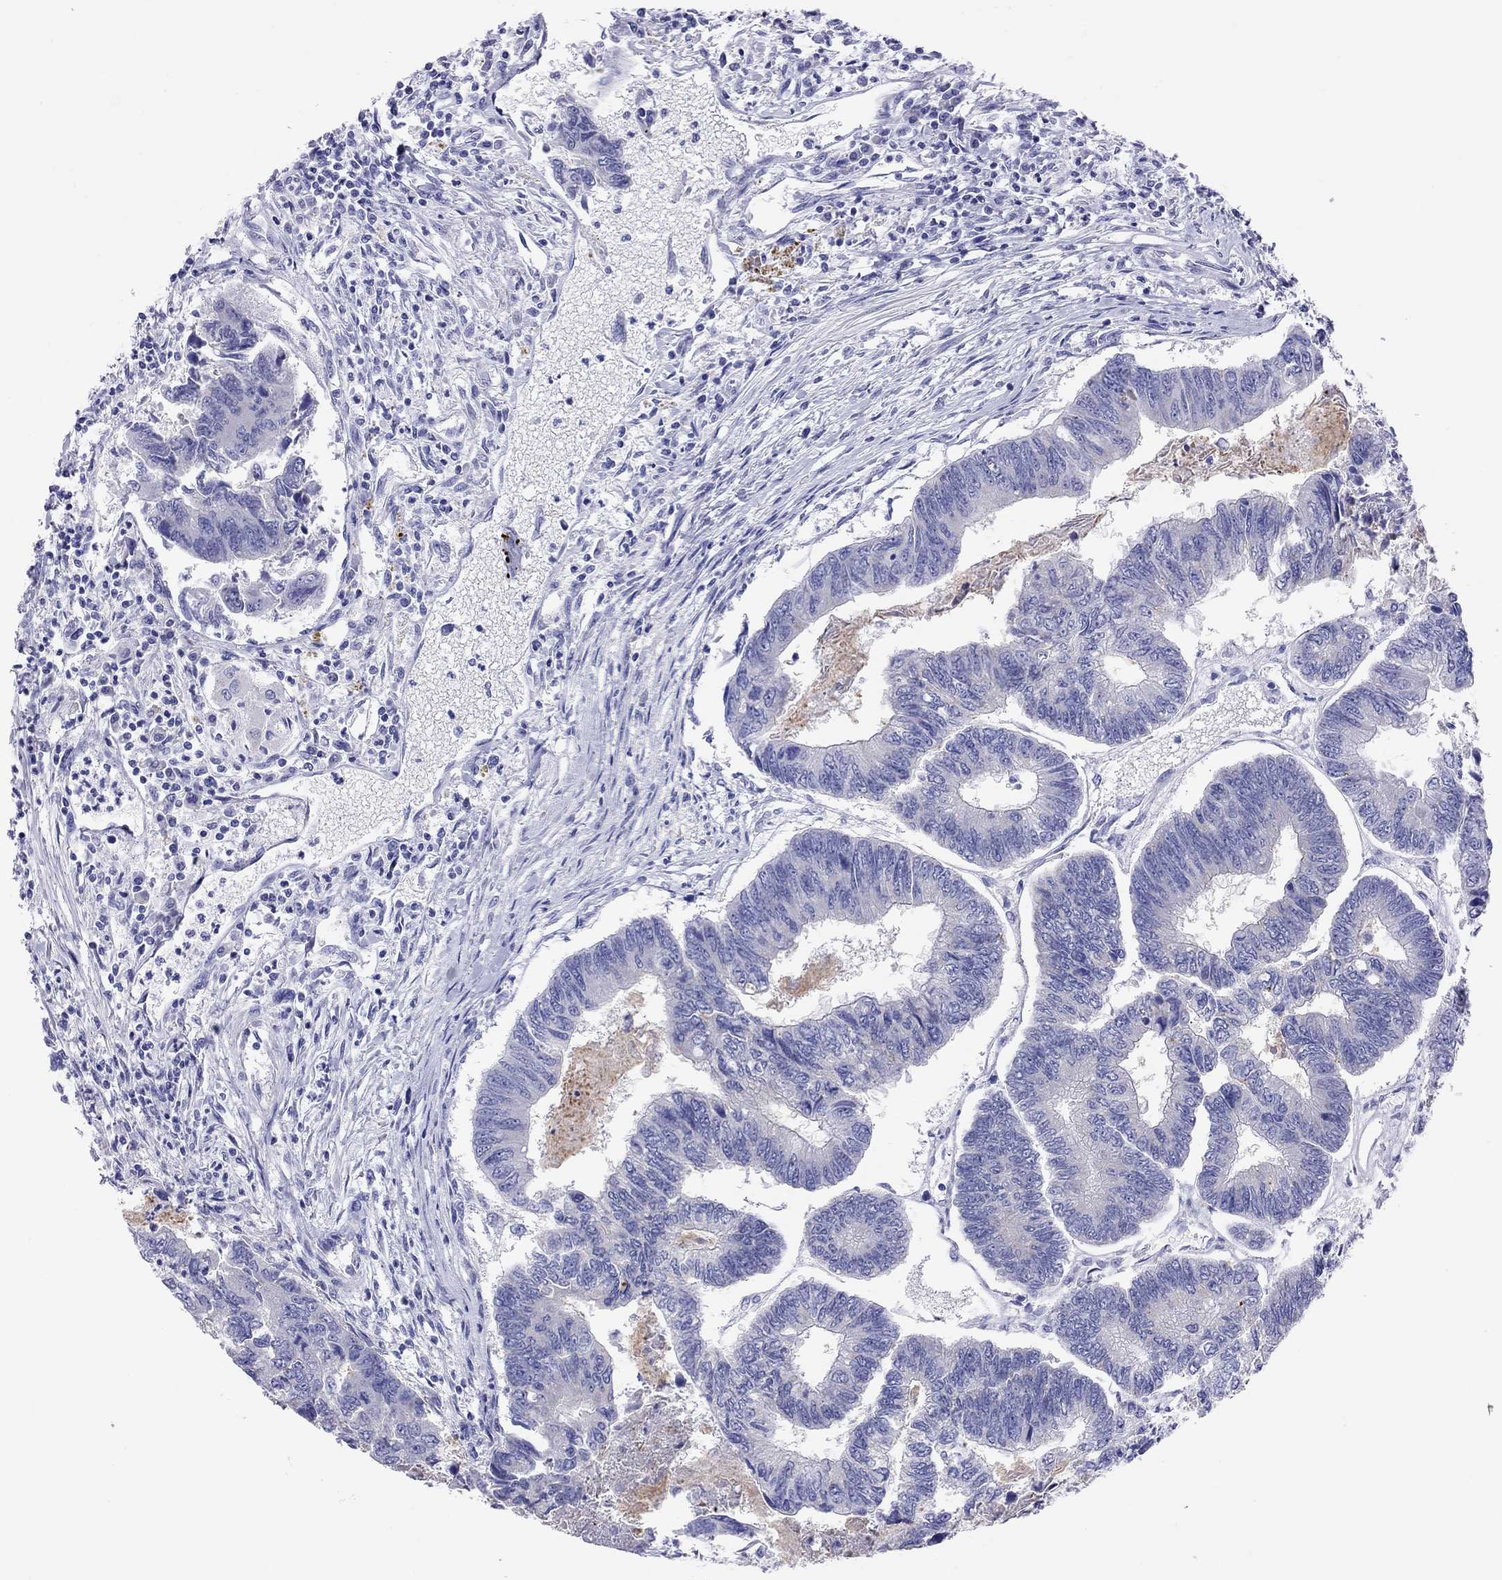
{"staining": {"intensity": "negative", "quantity": "none", "location": "none"}, "tissue": "colorectal cancer", "cell_type": "Tumor cells", "image_type": "cancer", "snomed": [{"axis": "morphology", "description": "Adenocarcinoma, NOS"}, {"axis": "topography", "description": "Colon"}], "caption": "Tumor cells are negative for brown protein staining in adenocarcinoma (colorectal).", "gene": "COL9A1", "patient": {"sex": "female", "age": 65}}